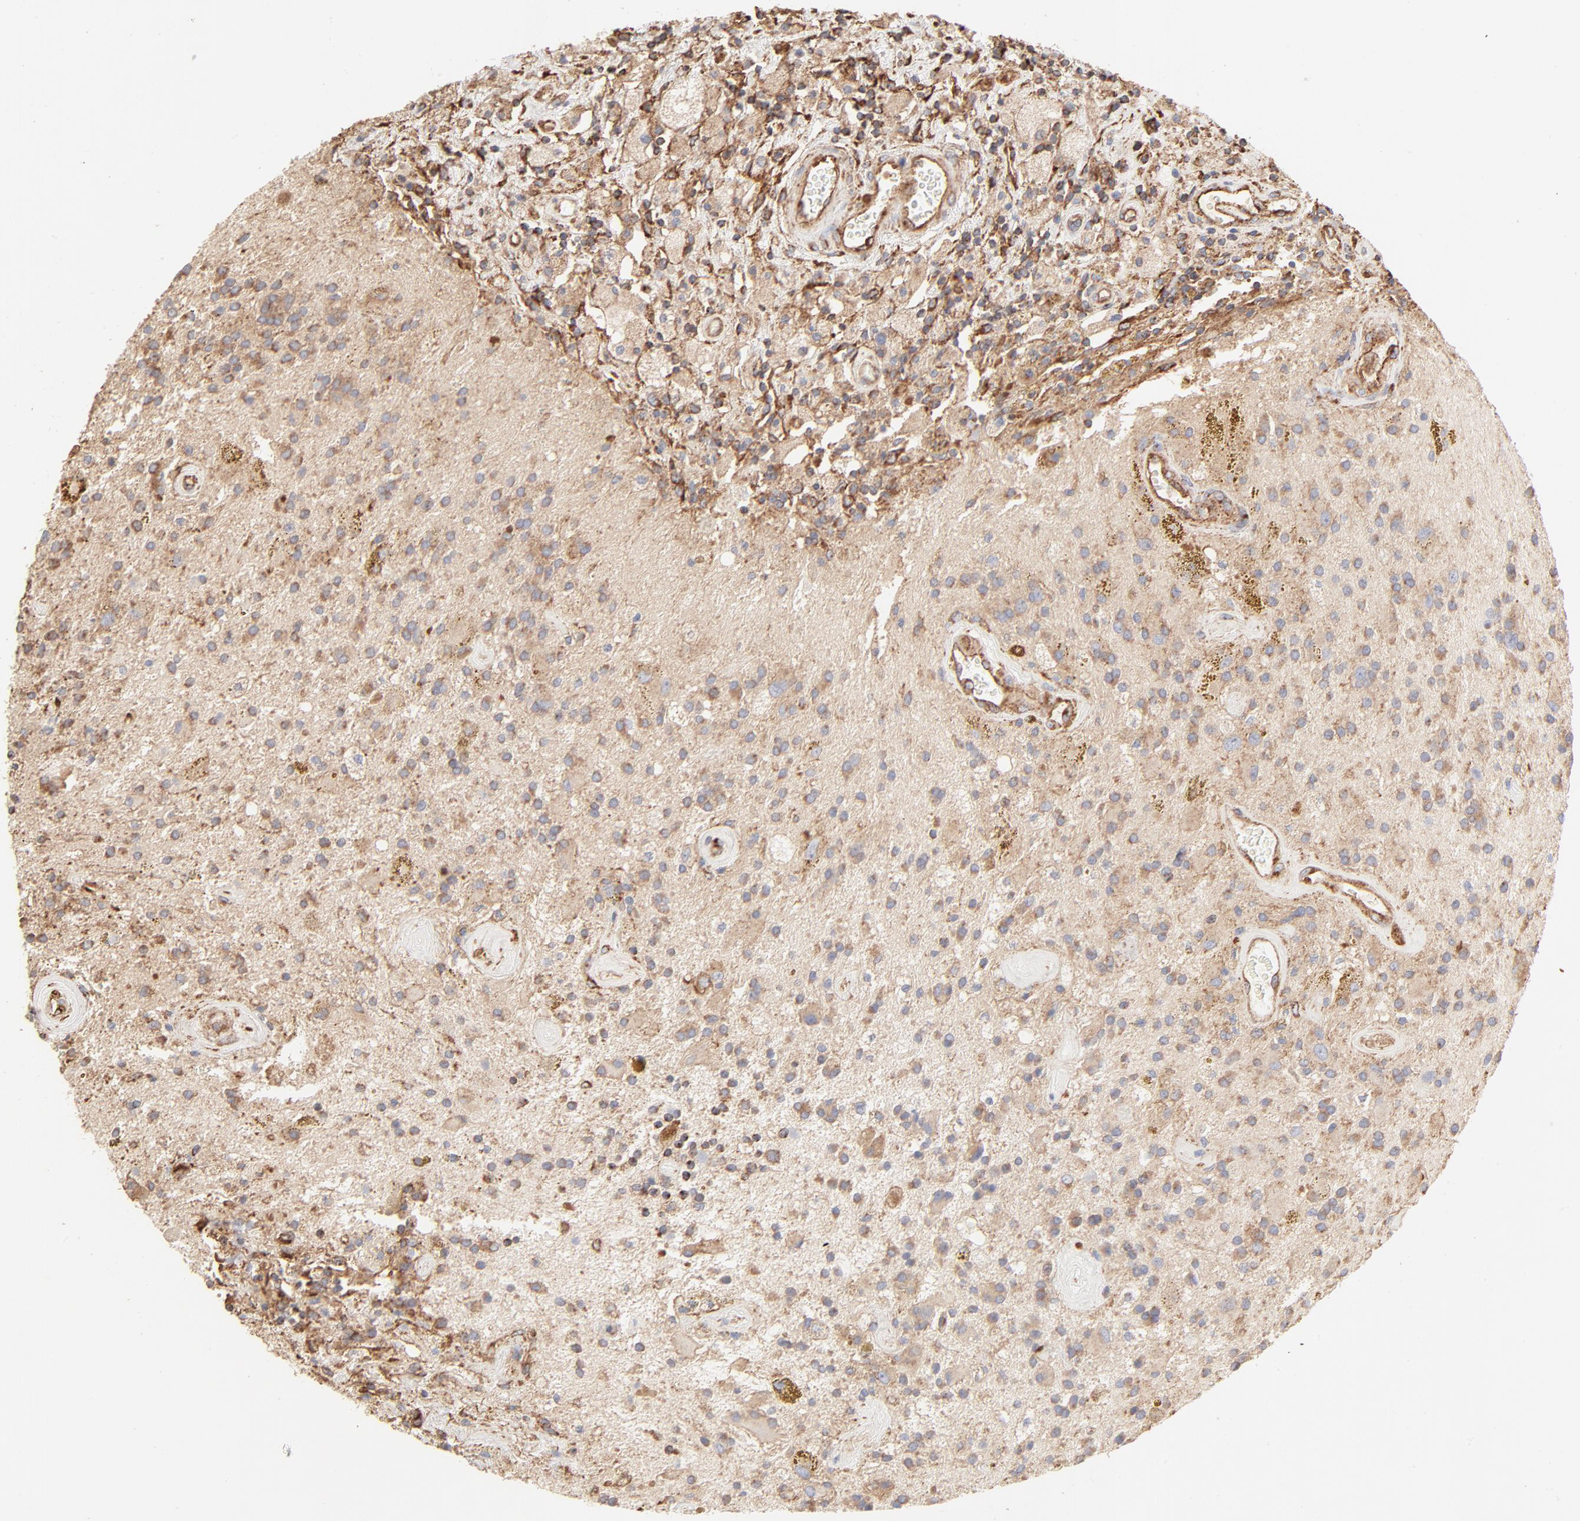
{"staining": {"intensity": "moderate", "quantity": ">75%", "location": "cytoplasmic/membranous"}, "tissue": "glioma", "cell_type": "Tumor cells", "image_type": "cancer", "snomed": [{"axis": "morphology", "description": "Glioma, malignant, Low grade"}, {"axis": "topography", "description": "Brain"}], "caption": "DAB immunohistochemical staining of human glioma reveals moderate cytoplasmic/membranous protein positivity in about >75% of tumor cells.", "gene": "CLTB", "patient": {"sex": "male", "age": 58}}